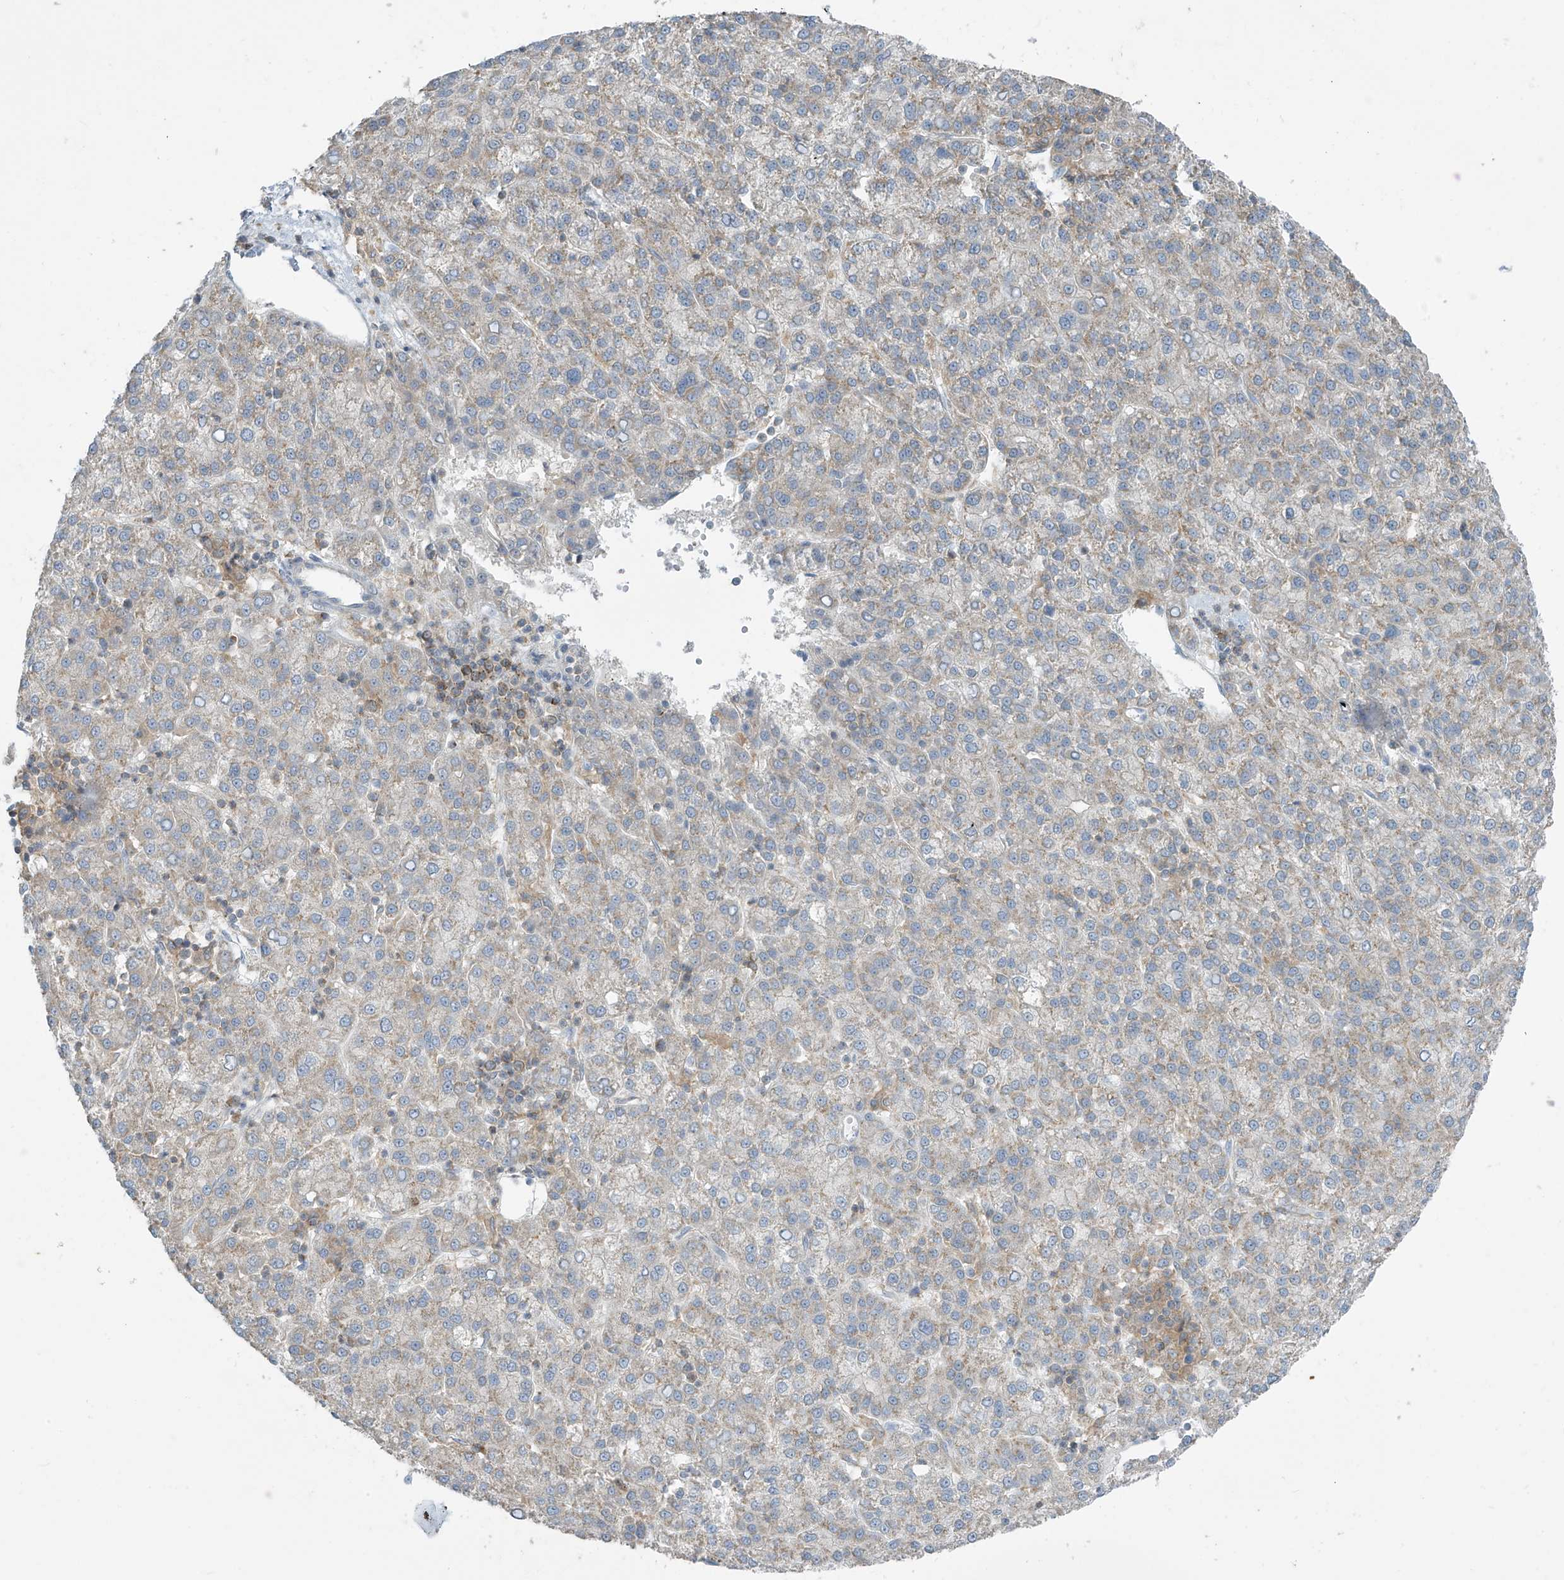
{"staining": {"intensity": "negative", "quantity": "none", "location": "none"}, "tissue": "liver cancer", "cell_type": "Tumor cells", "image_type": "cancer", "snomed": [{"axis": "morphology", "description": "Carcinoma, Hepatocellular, NOS"}, {"axis": "topography", "description": "Liver"}], "caption": "Tumor cells are negative for protein expression in human liver cancer.", "gene": "PARVG", "patient": {"sex": "female", "age": 58}}